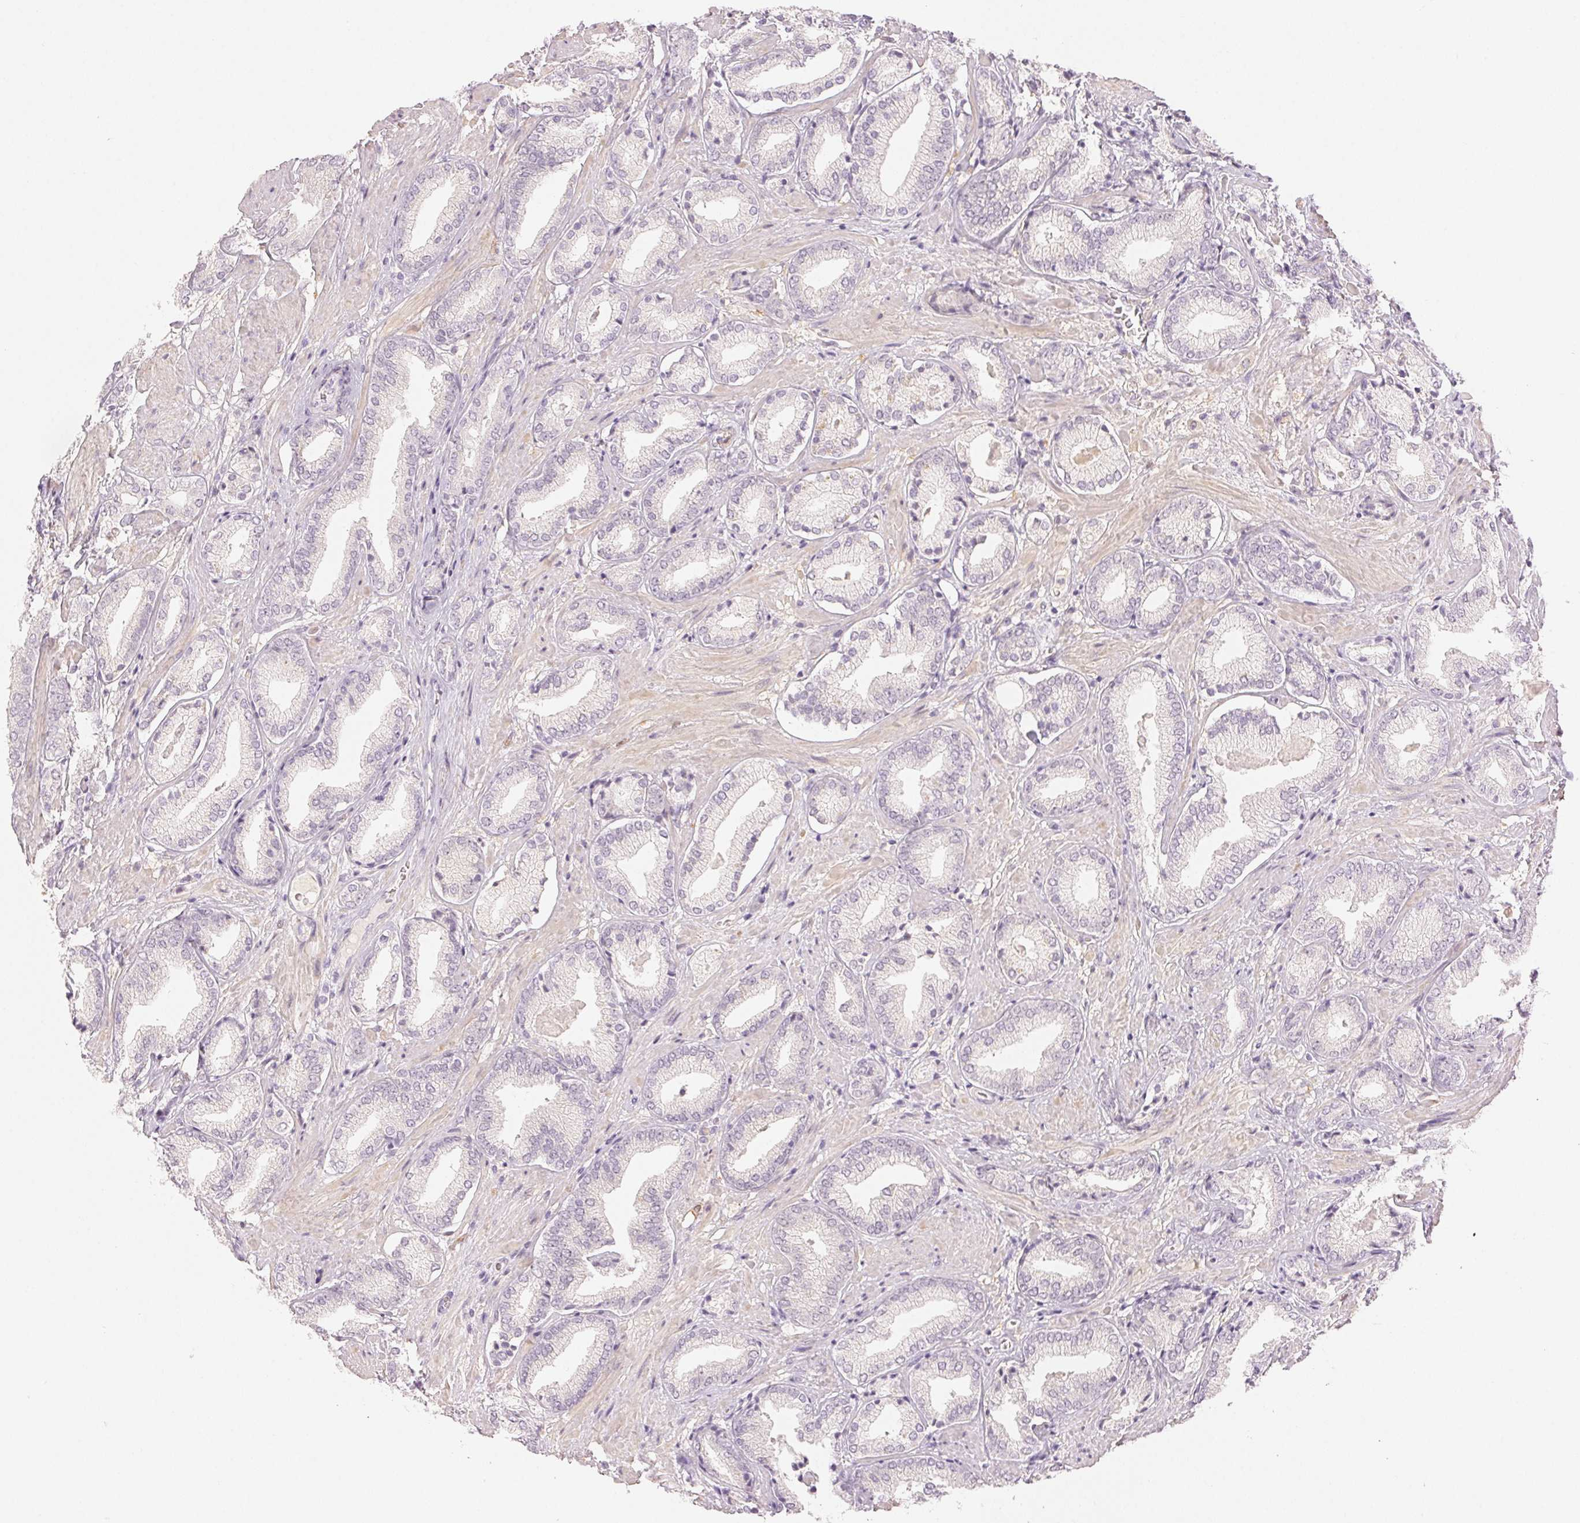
{"staining": {"intensity": "negative", "quantity": "none", "location": "none"}, "tissue": "prostate cancer", "cell_type": "Tumor cells", "image_type": "cancer", "snomed": [{"axis": "morphology", "description": "Adenocarcinoma, High grade"}, {"axis": "topography", "description": "Prostate"}], "caption": "Tumor cells show no significant staining in prostate cancer.", "gene": "MAP1LC3A", "patient": {"sex": "male", "age": 56}}